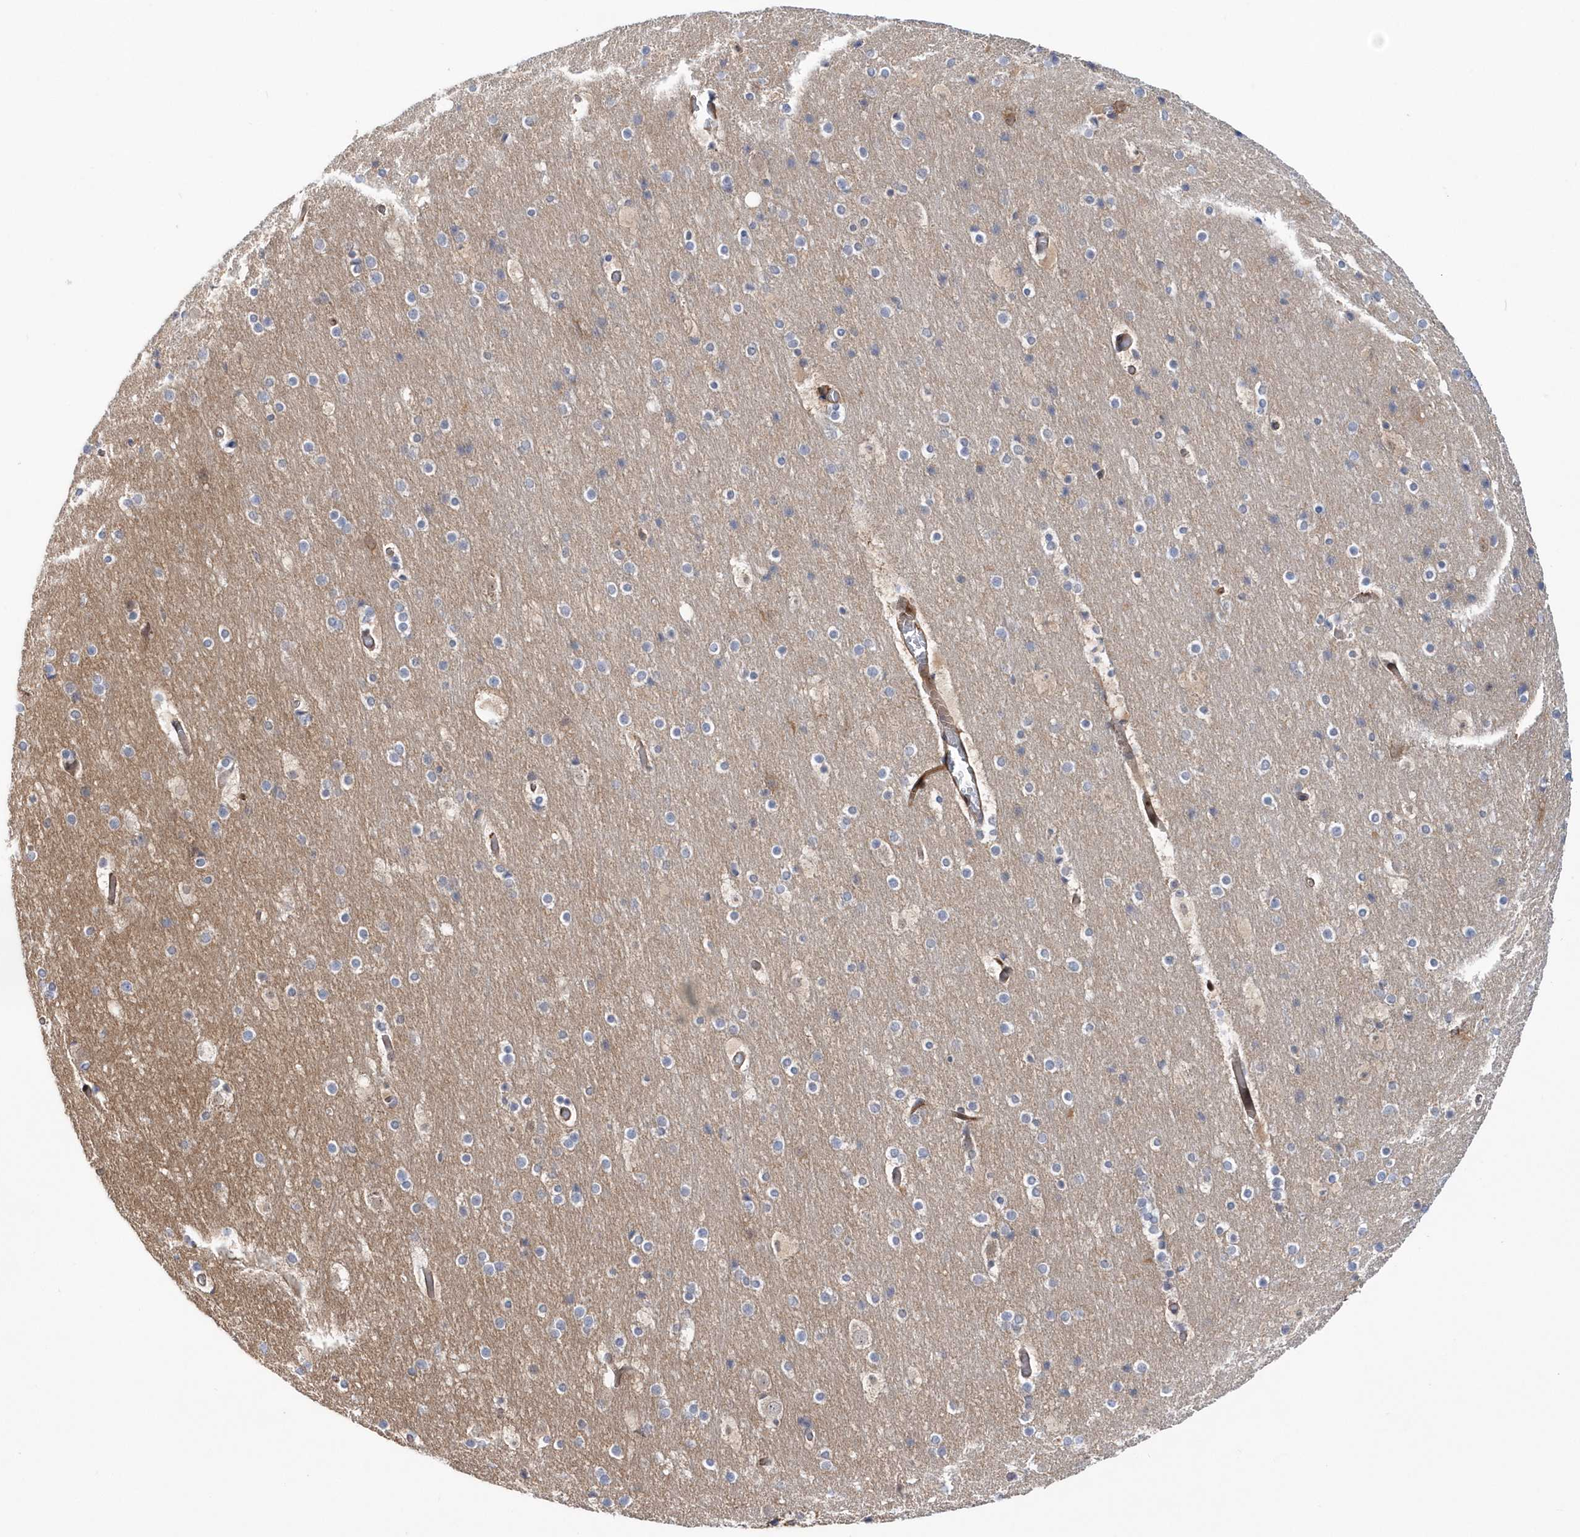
{"staining": {"intensity": "moderate", "quantity": ">75%", "location": "cytoplasmic/membranous"}, "tissue": "cerebral cortex", "cell_type": "Endothelial cells", "image_type": "normal", "snomed": [{"axis": "morphology", "description": "Normal tissue, NOS"}, {"axis": "topography", "description": "Cerebral cortex"}], "caption": "An image of cerebral cortex stained for a protein shows moderate cytoplasmic/membranous brown staining in endothelial cells.", "gene": "DSPP", "patient": {"sex": "male", "age": 57}}